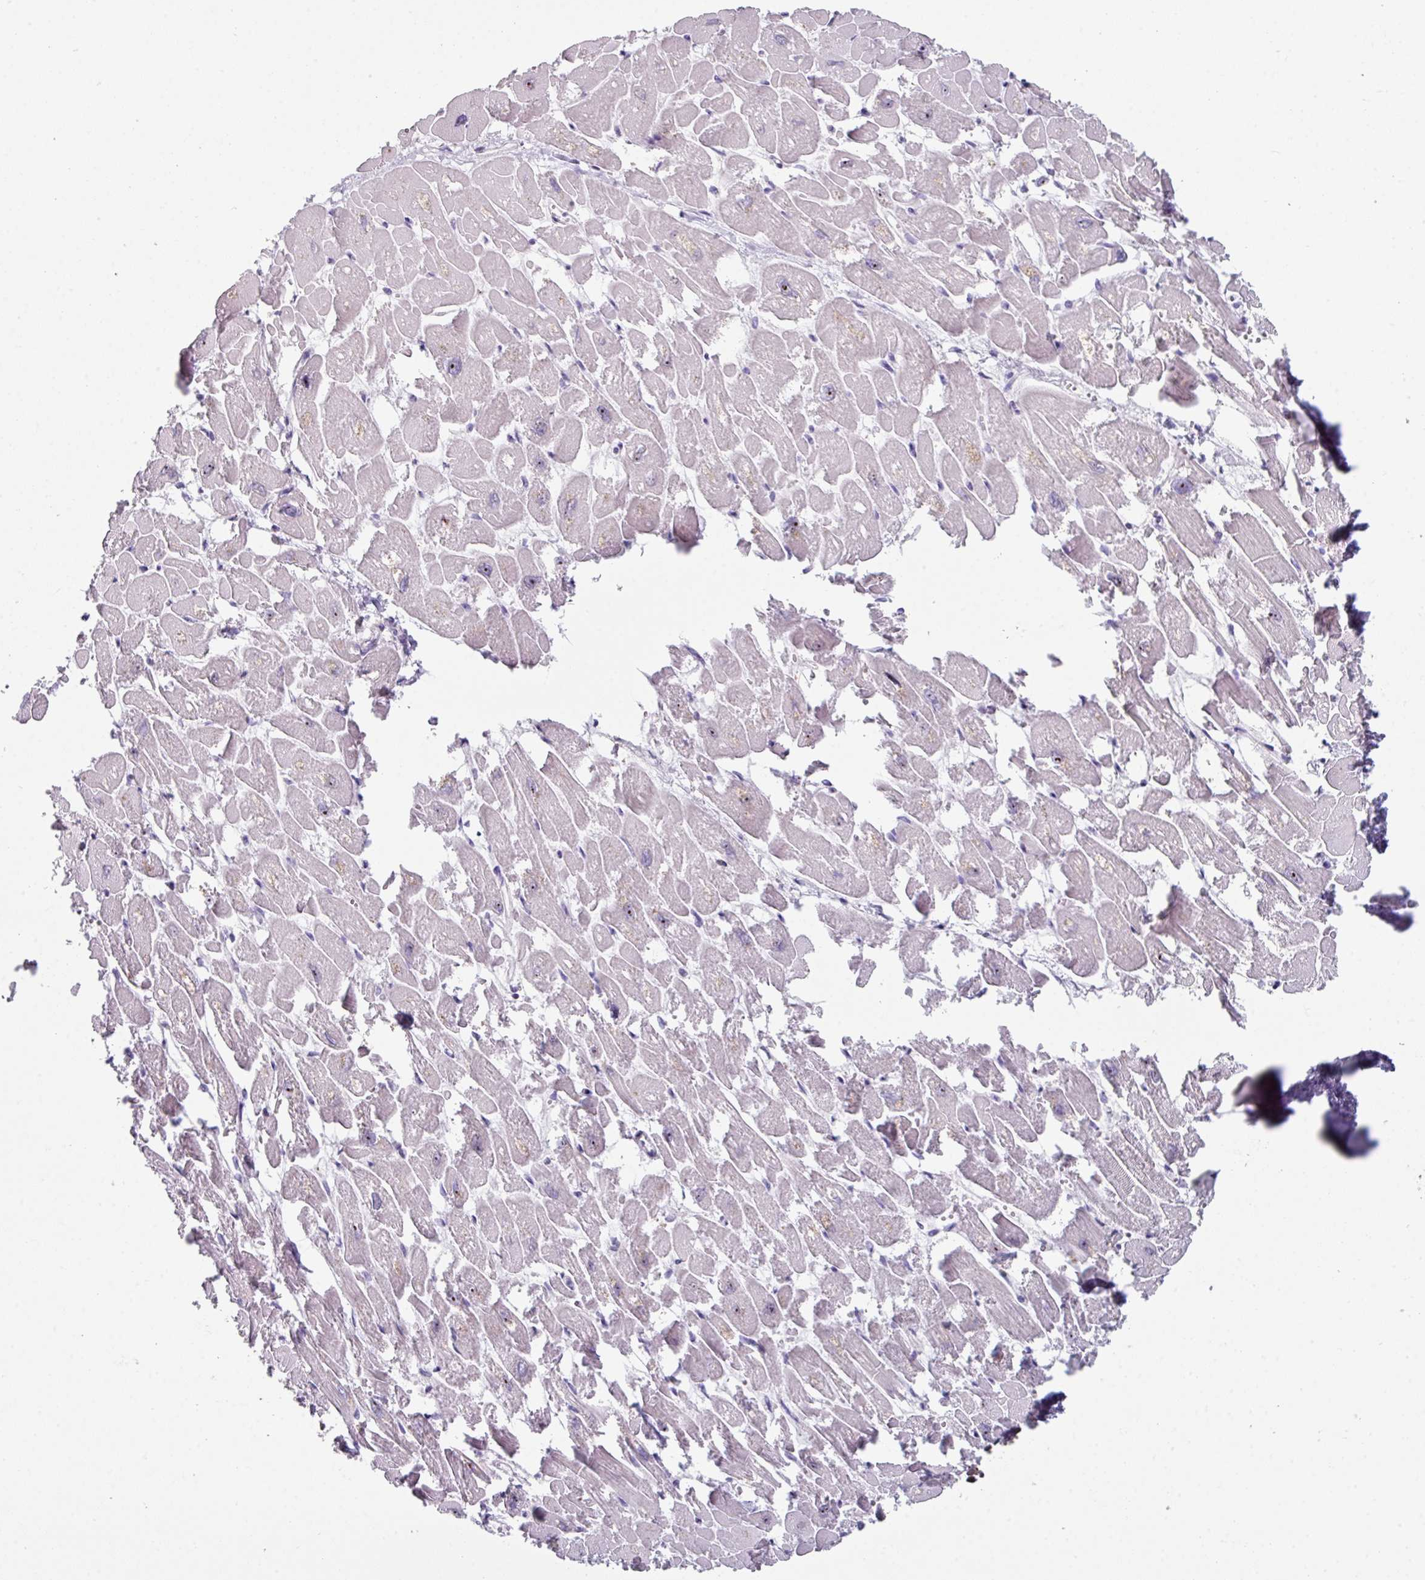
{"staining": {"intensity": "weak", "quantity": "<25%", "location": "cytoplasmic/membranous"}, "tissue": "heart muscle", "cell_type": "Cardiomyocytes", "image_type": "normal", "snomed": [{"axis": "morphology", "description": "Normal tissue, NOS"}, {"axis": "topography", "description": "Heart"}], "caption": "Protein analysis of benign heart muscle displays no significant positivity in cardiomyocytes. (DAB (3,3'-diaminobenzidine) IHC visualized using brightfield microscopy, high magnification).", "gene": "BMS1", "patient": {"sex": "male", "age": 54}}